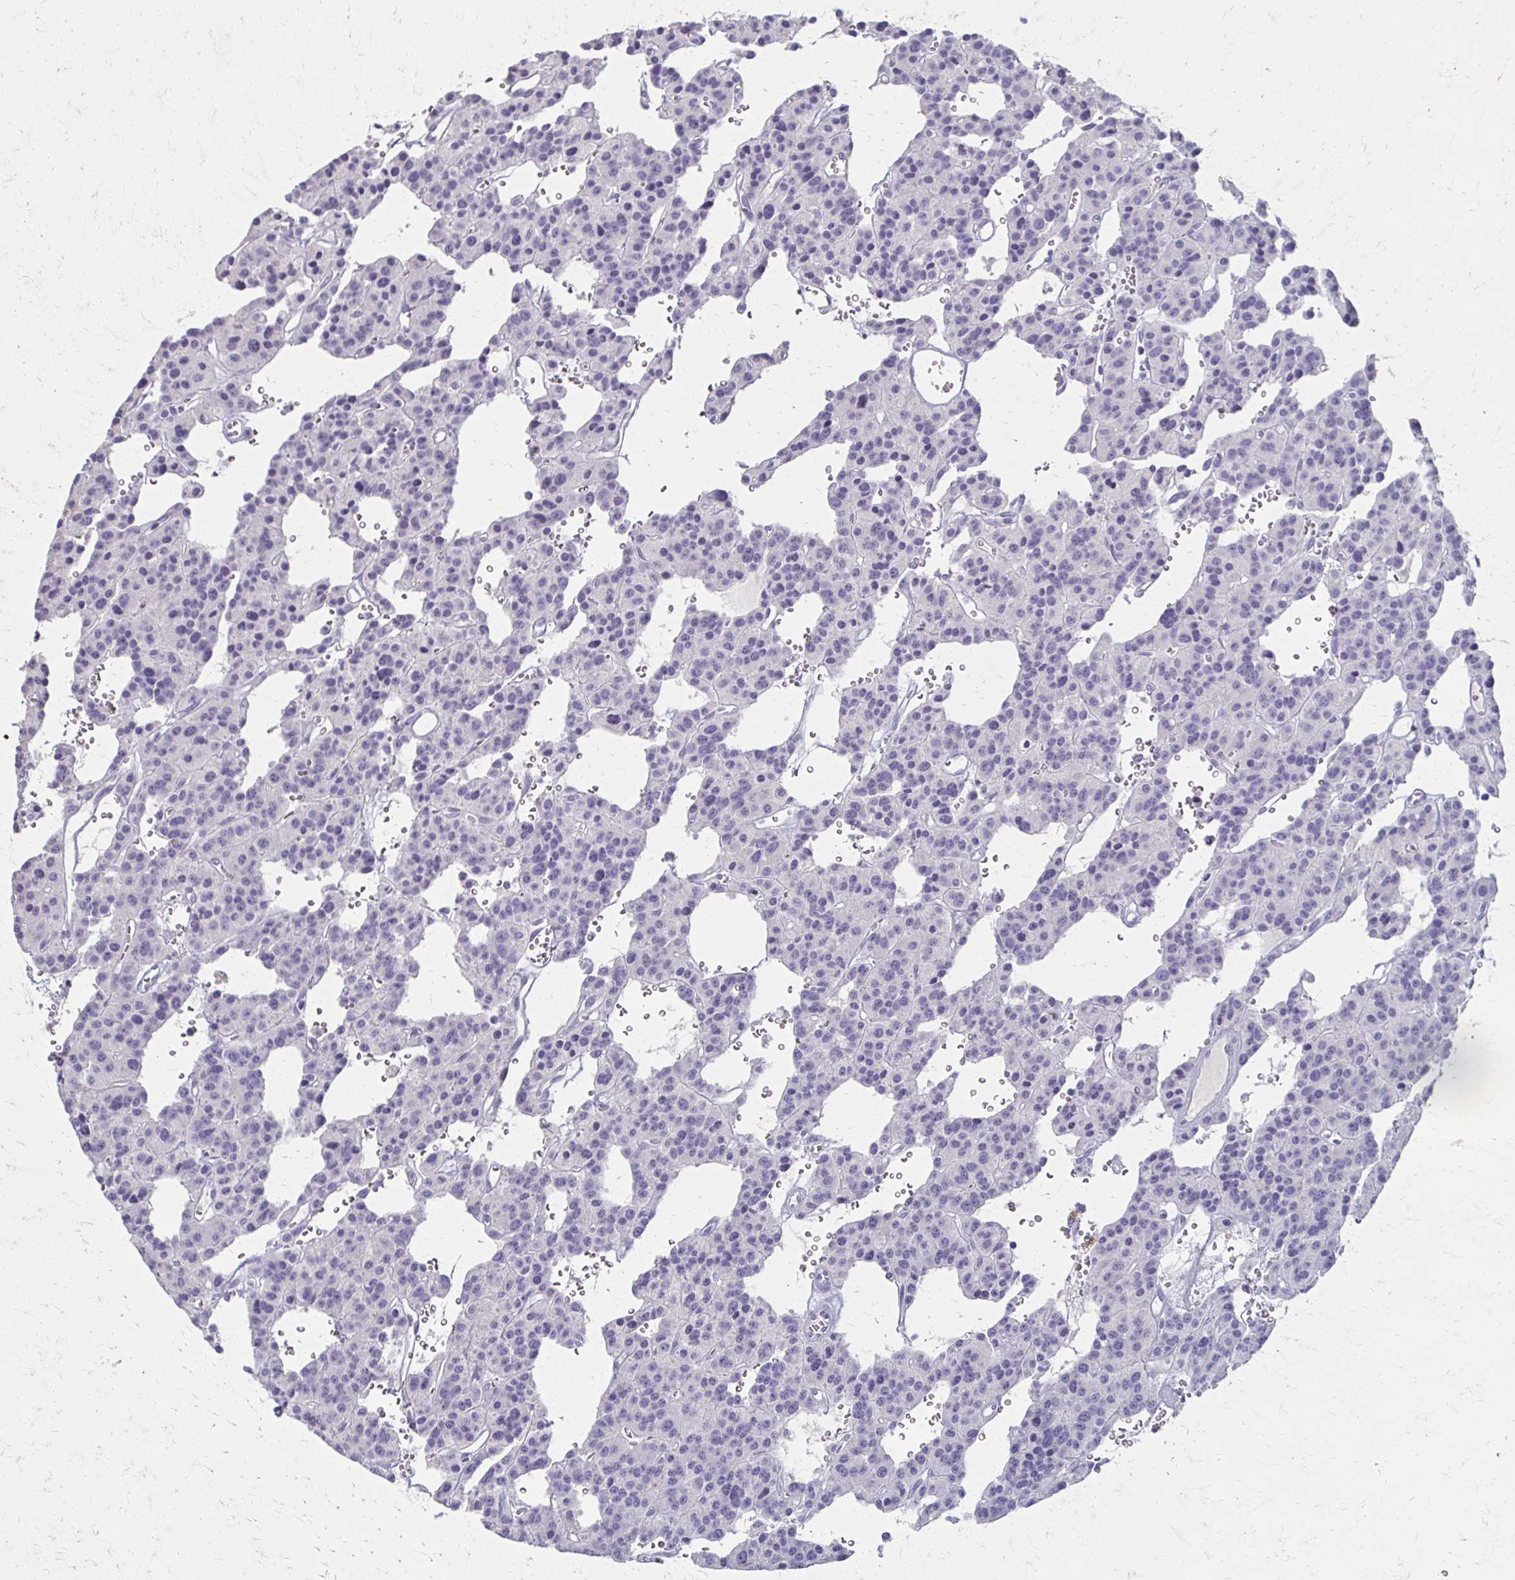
{"staining": {"intensity": "negative", "quantity": "none", "location": "none"}, "tissue": "carcinoid", "cell_type": "Tumor cells", "image_type": "cancer", "snomed": [{"axis": "morphology", "description": "Carcinoid, malignant, NOS"}, {"axis": "topography", "description": "Lung"}], "caption": "Image shows no significant protein positivity in tumor cells of malignant carcinoid.", "gene": "BBS12", "patient": {"sex": "female", "age": 71}}